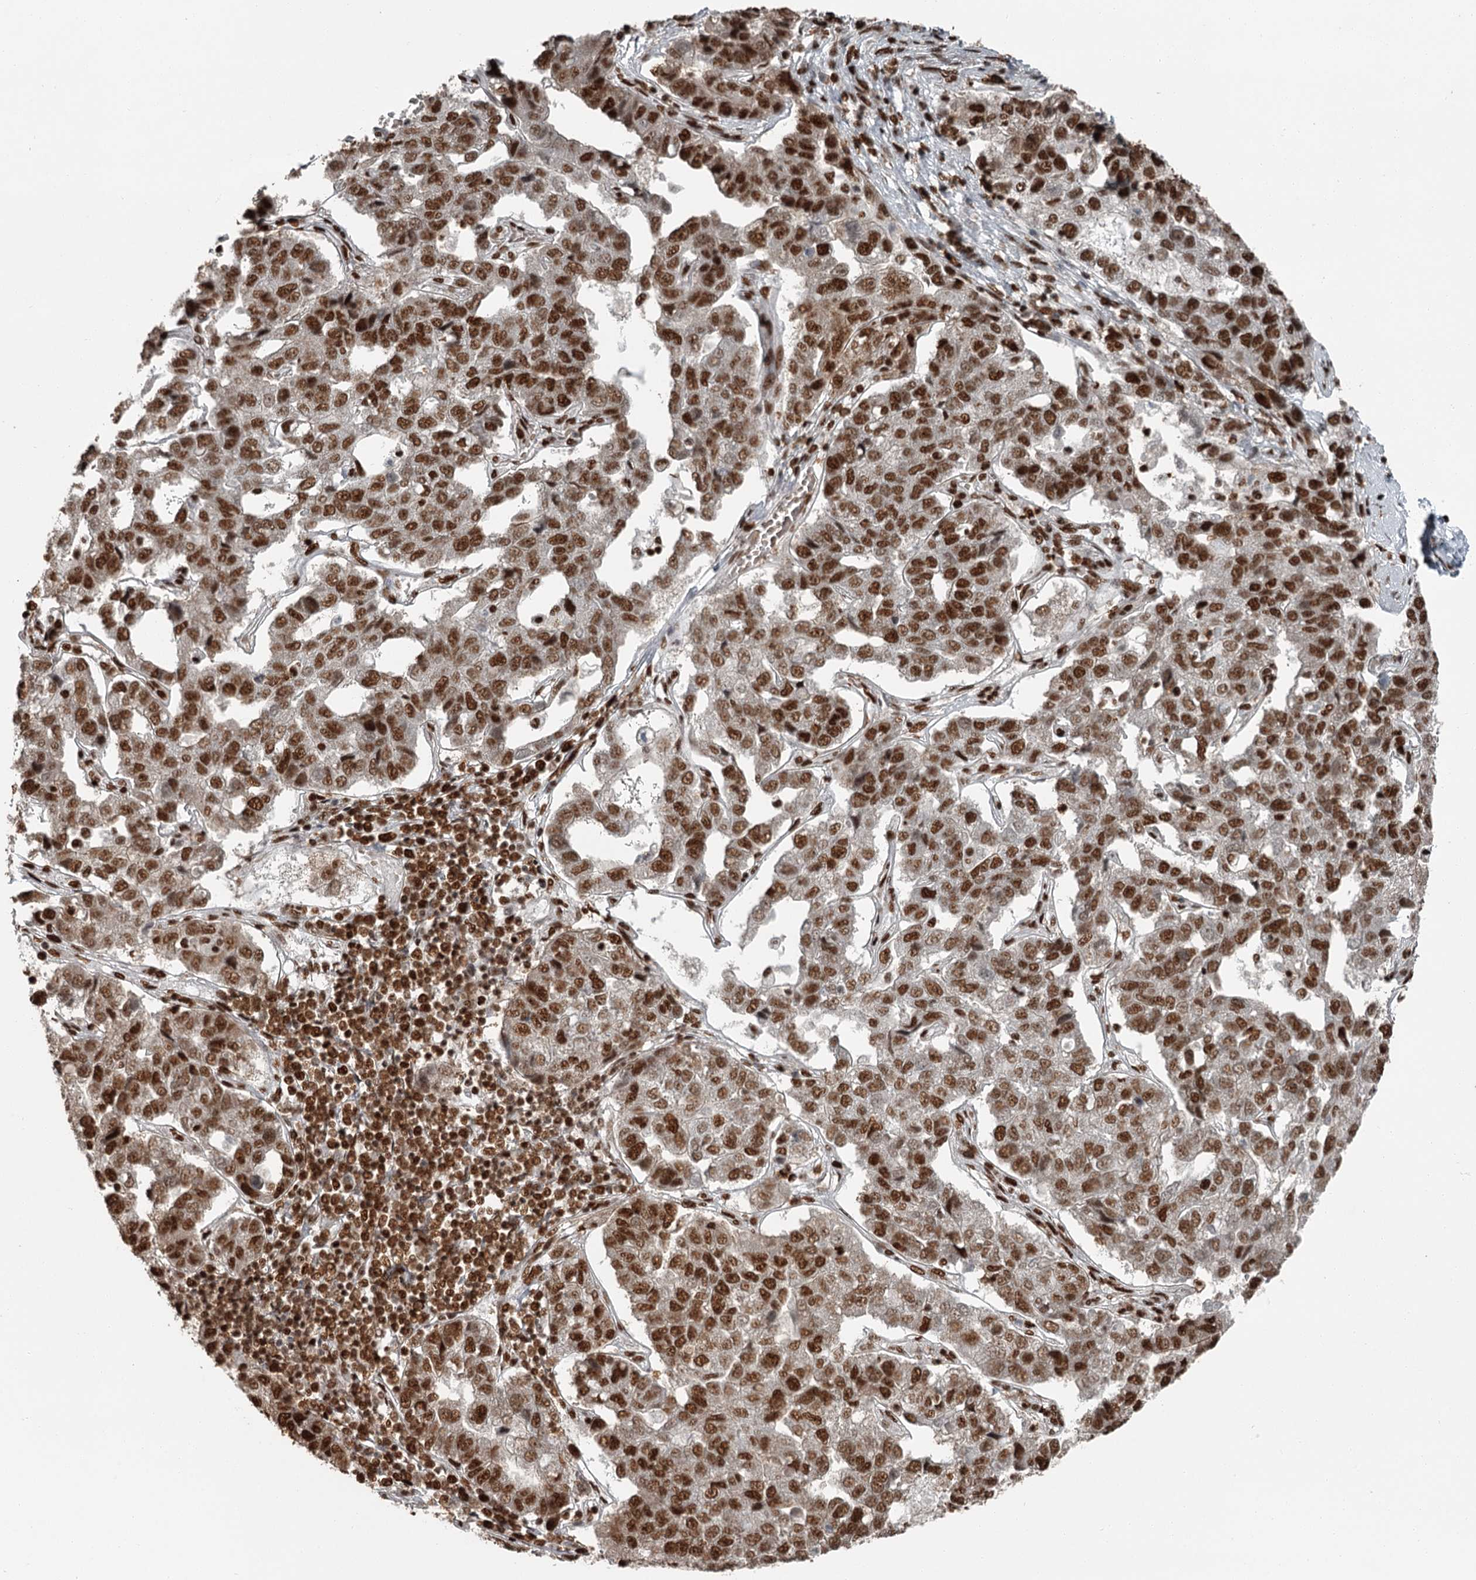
{"staining": {"intensity": "strong", "quantity": ">75%", "location": "nuclear"}, "tissue": "pancreatic cancer", "cell_type": "Tumor cells", "image_type": "cancer", "snomed": [{"axis": "morphology", "description": "Adenocarcinoma, NOS"}, {"axis": "topography", "description": "Pancreas"}], "caption": "Adenocarcinoma (pancreatic) was stained to show a protein in brown. There is high levels of strong nuclear expression in approximately >75% of tumor cells.", "gene": "RBBP7", "patient": {"sex": "female", "age": 61}}